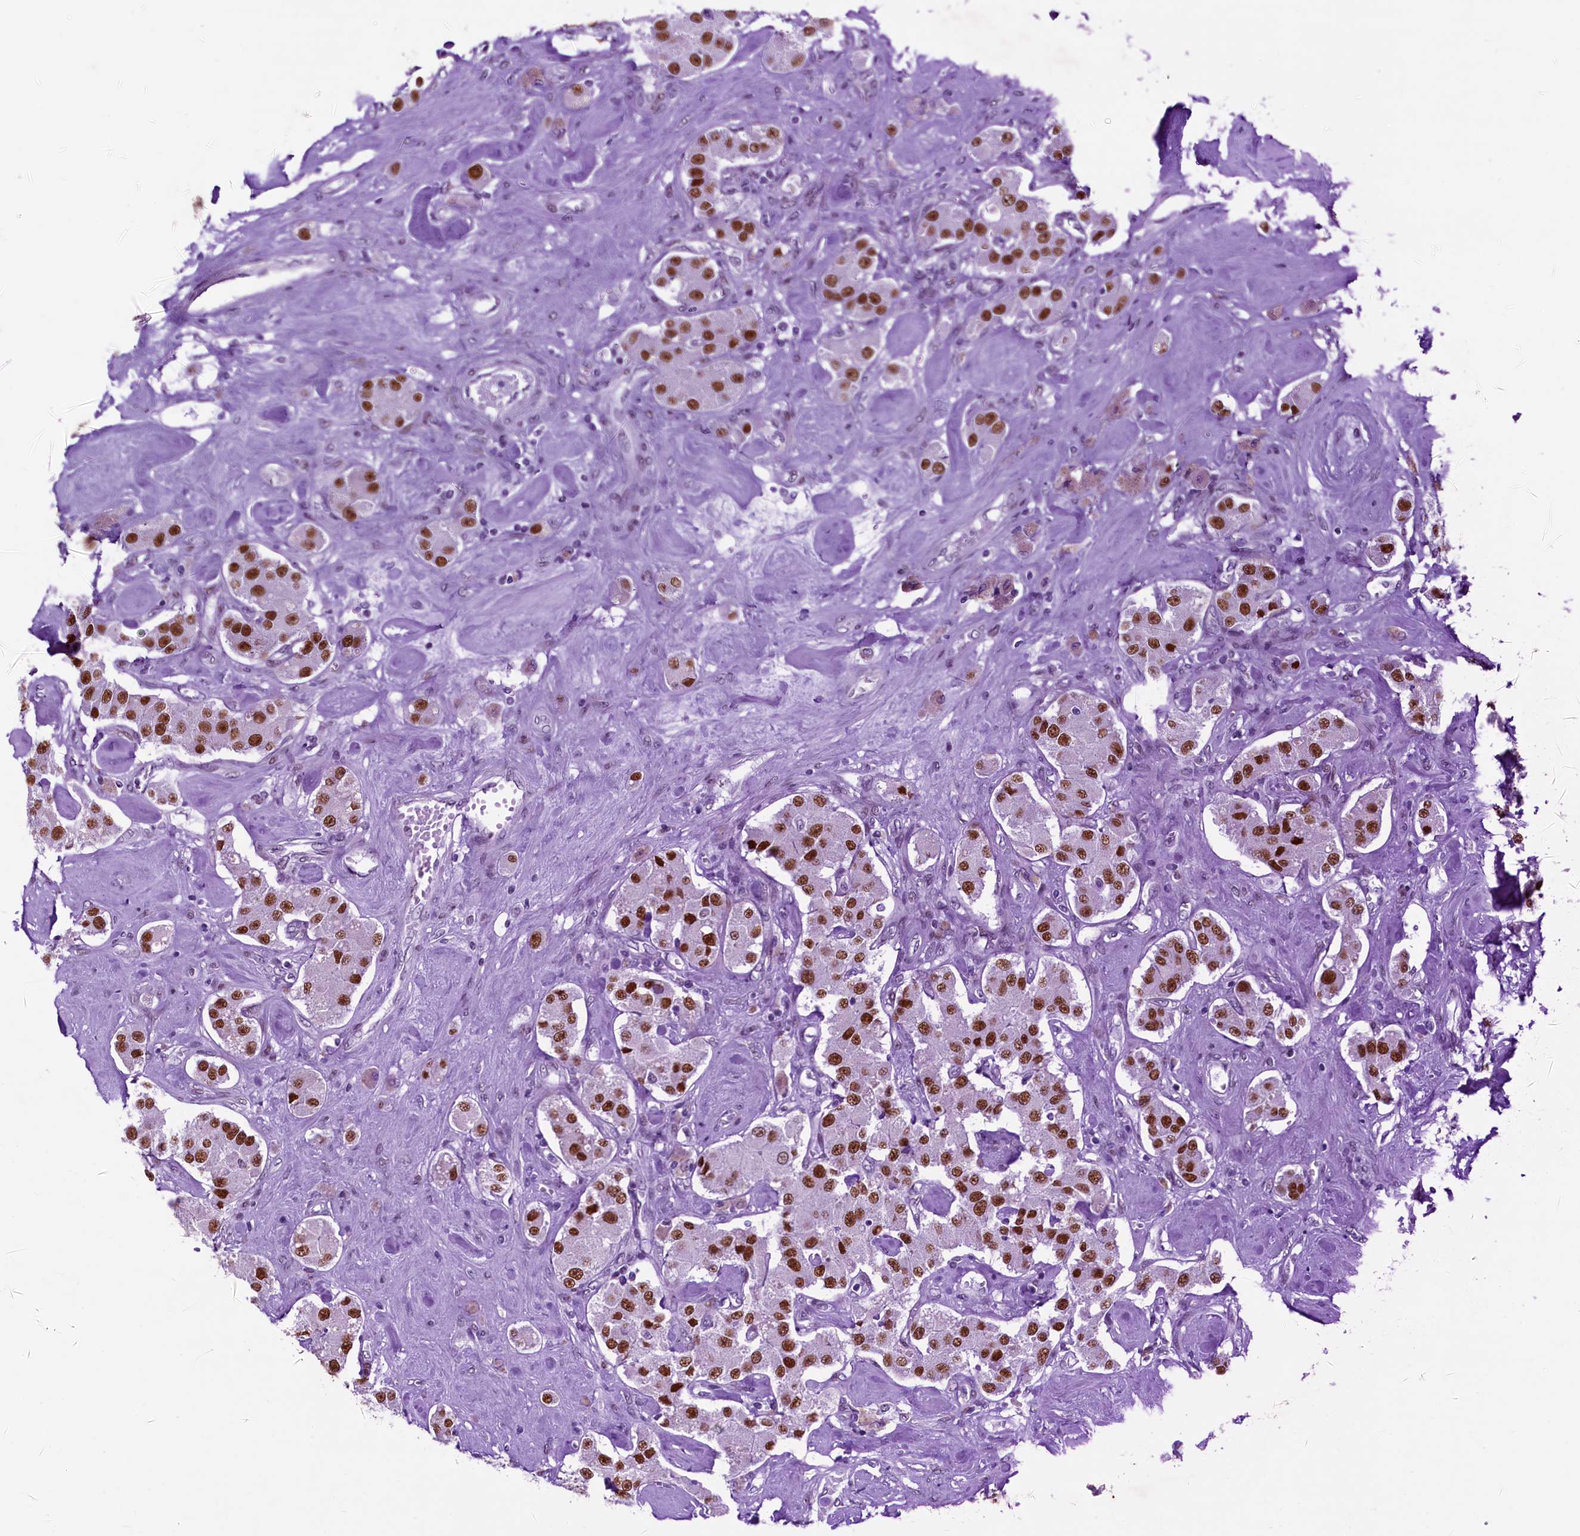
{"staining": {"intensity": "strong", "quantity": ">75%", "location": "nuclear"}, "tissue": "carcinoid", "cell_type": "Tumor cells", "image_type": "cancer", "snomed": [{"axis": "morphology", "description": "Carcinoid, malignant, NOS"}, {"axis": "topography", "description": "Pancreas"}], "caption": "Brown immunohistochemical staining in carcinoid exhibits strong nuclear positivity in approximately >75% of tumor cells.", "gene": "SUGP2", "patient": {"sex": "male", "age": 41}}